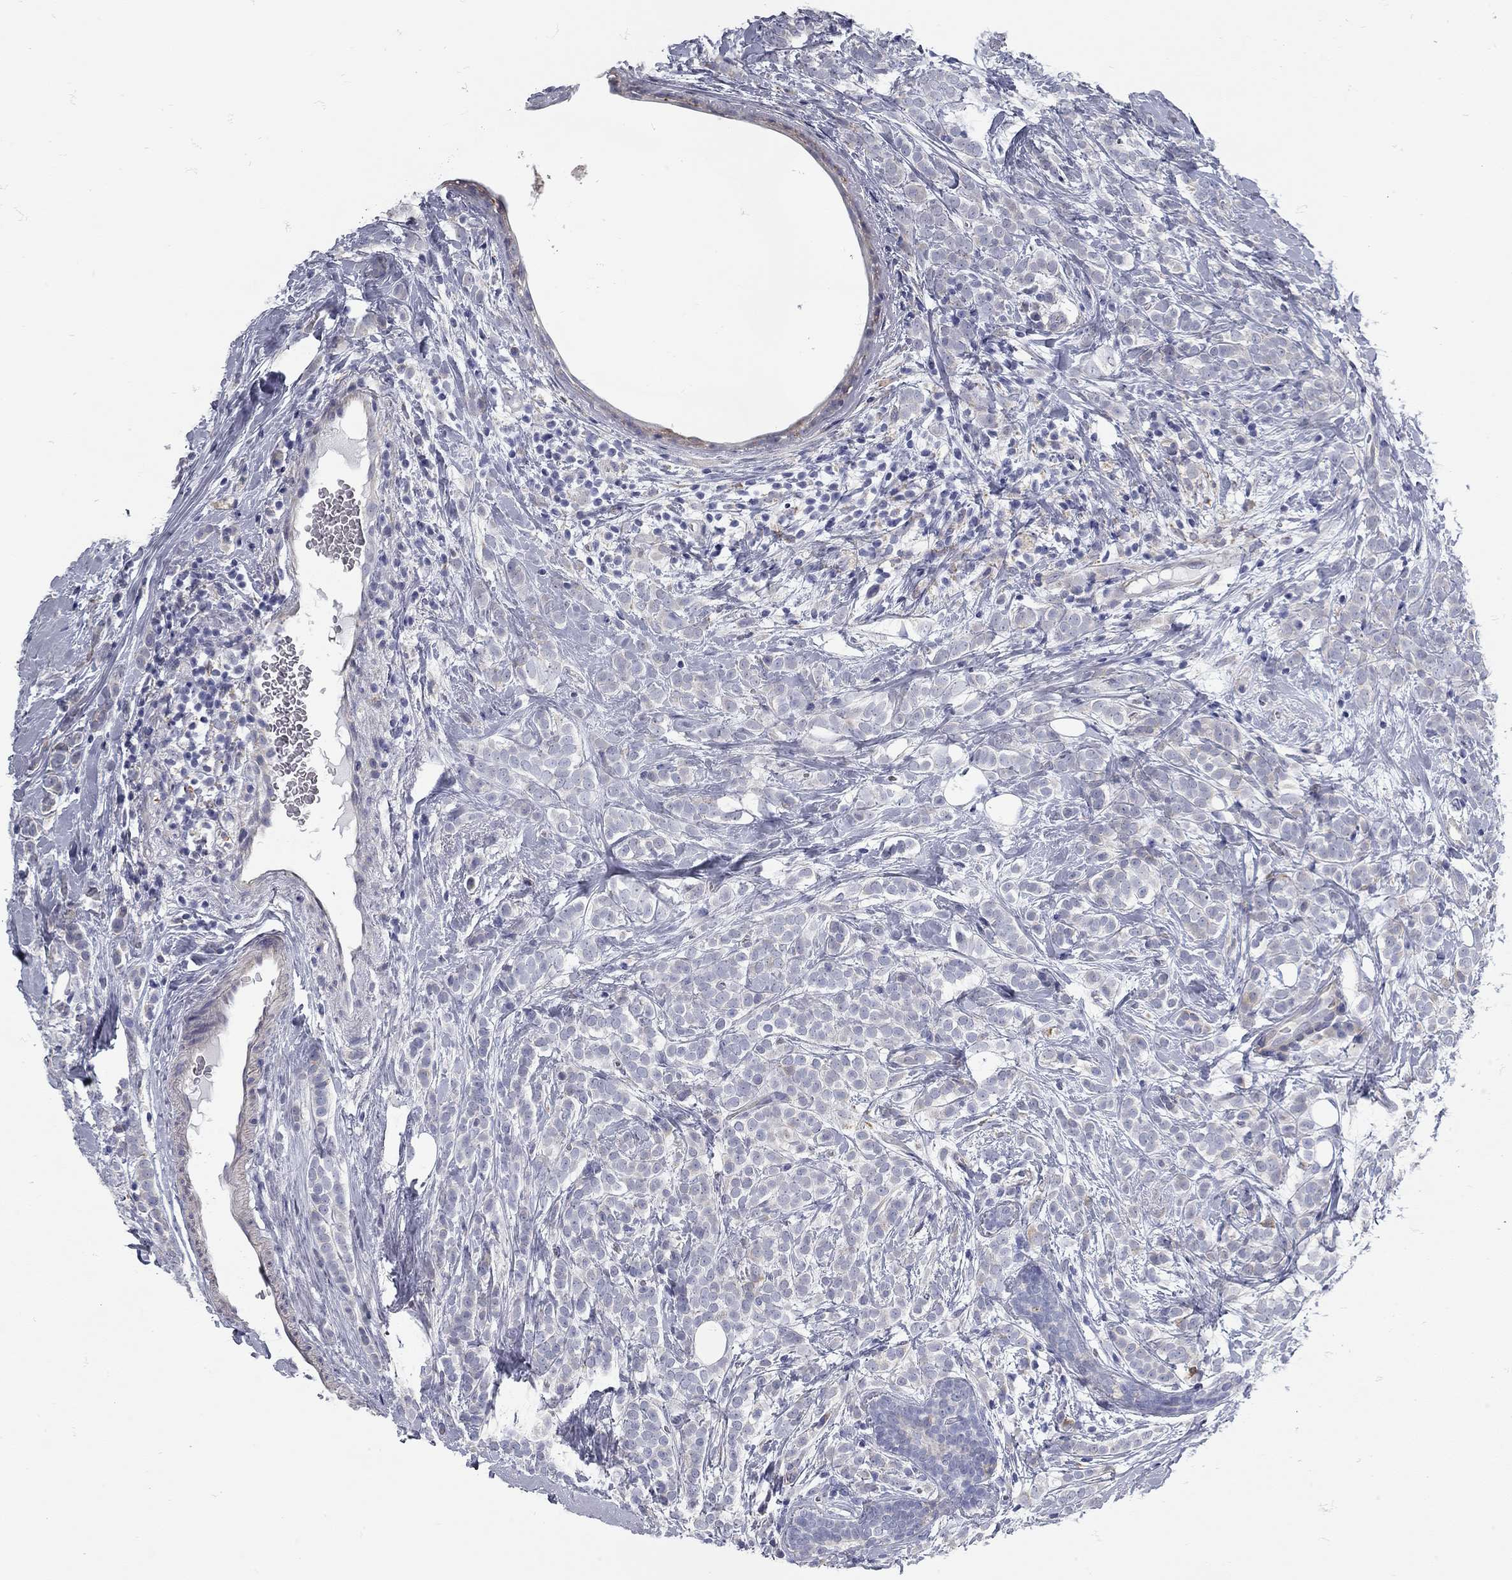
{"staining": {"intensity": "negative", "quantity": "none", "location": "none"}, "tissue": "breast cancer", "cell_type": "Tumor cells", "image_type": "cancer", "snomed": [{"axis": "morphology", "description": "Lobular carcinoma"}, {"axis": "topography", "description": "Breast"}], "caption": "Immunohistochemistry (IHC) photomicrograph of neoplastic tissue: human breast cancer stained with DAB (3,3'-diaminobenzidine) demonstrates no significant protein positivity in tumor cells.", "gene": "XAGE2", "patient": {"sex": "female", "age": 49}}